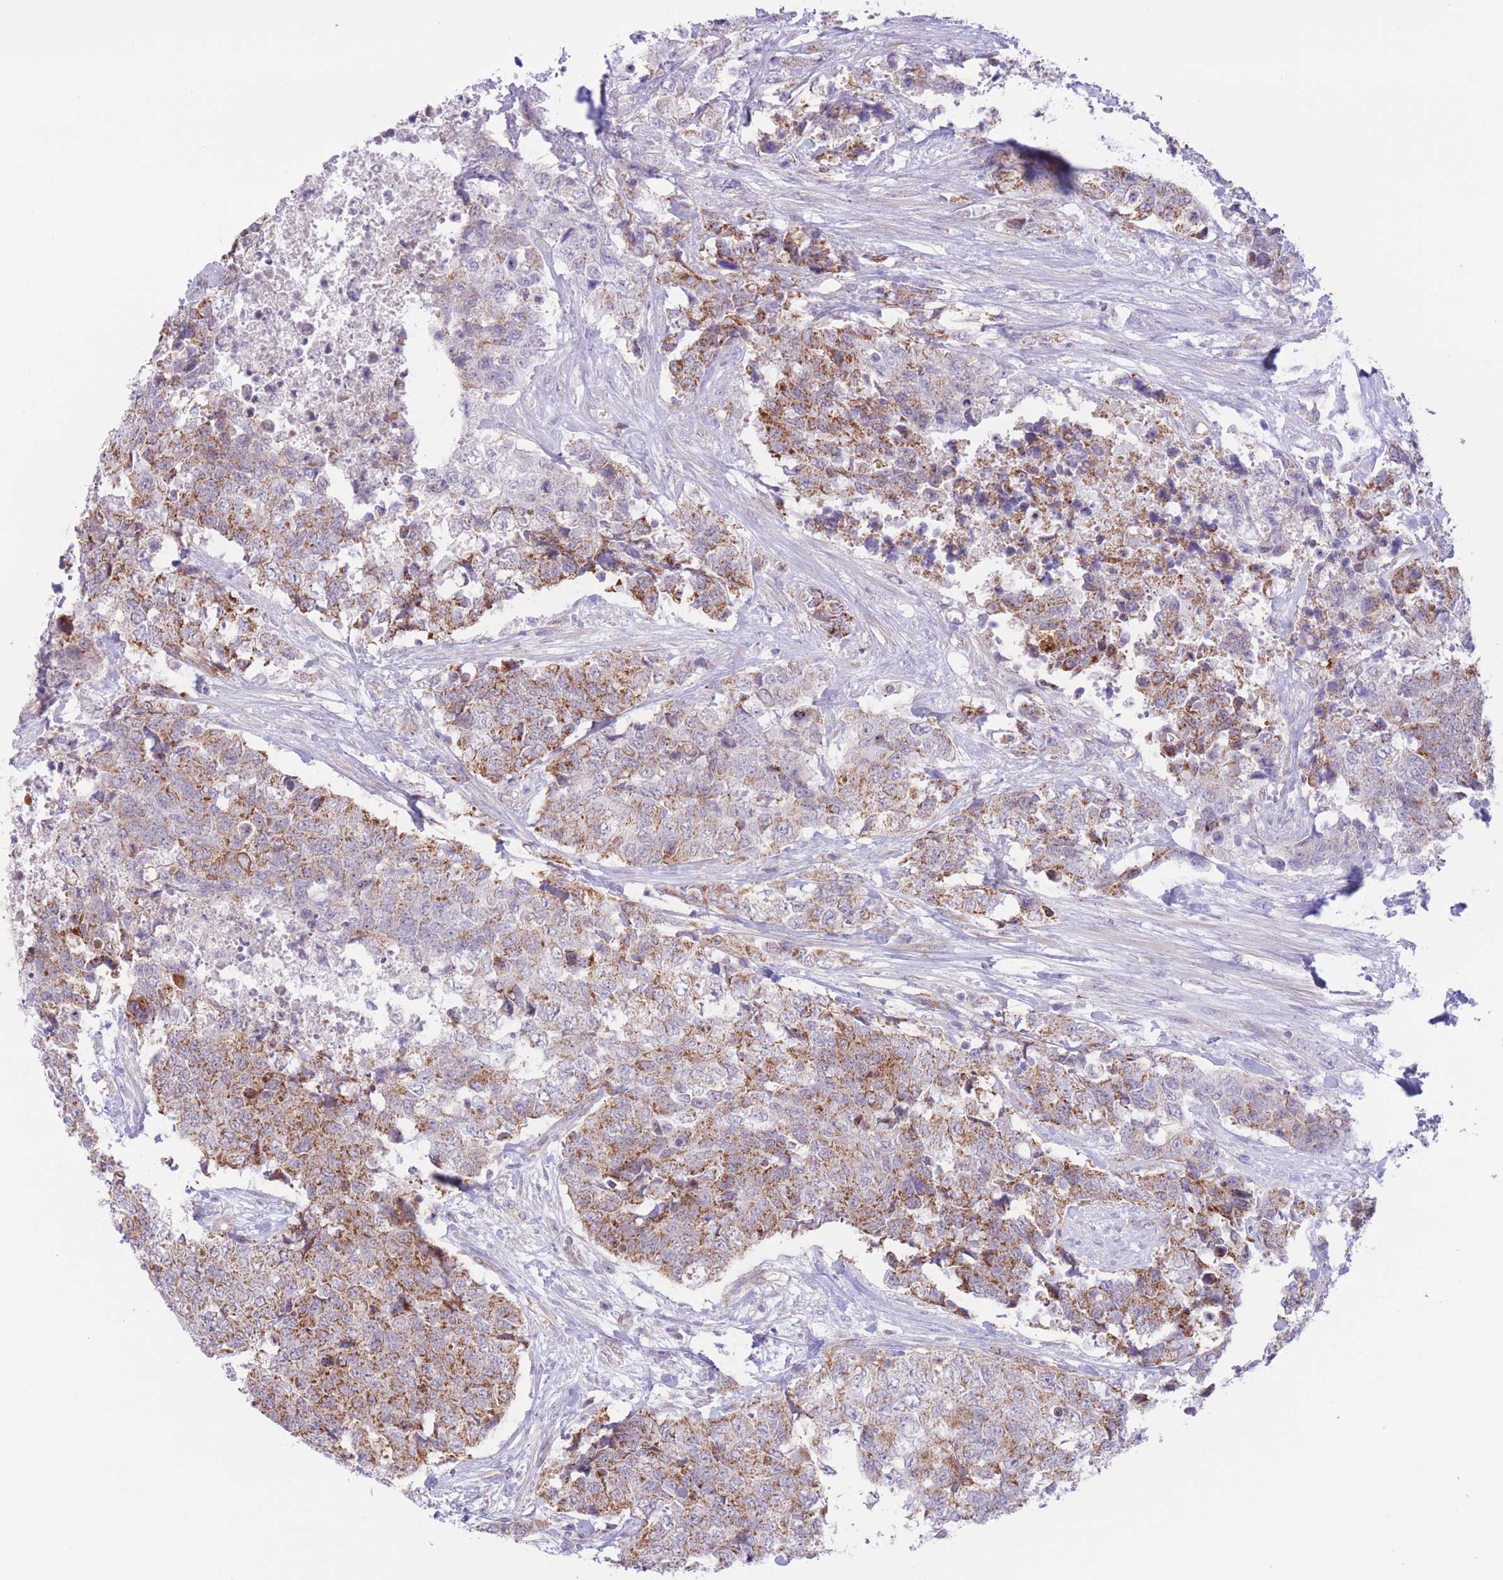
{"staining": {"intensity": "moderate", "quantity": "25%-75%", "location": "cytoplasmic/membranous"}, "tissue": "urothelial cancer", "cell_type": "Tumor cells", "image_type": "cancer", "snomed": [{"axis": "morphology", "description": "Urothelial carcinoma, High grade"}, {"axis": "topography", "description": "Urinary bladder"}], "caption": "Urothelial cancer was stained to show a protein in brown. There is medium levels of moderate cytoplasmic/membranous expression in approximately 25%-75% of tumor cells. (DAB (3,3'-diaminobenzidine) IHC with brightfield microscopy, high magnification).", "gene": "MRPS31", "patient": {"sex": "female", "age": 78}}